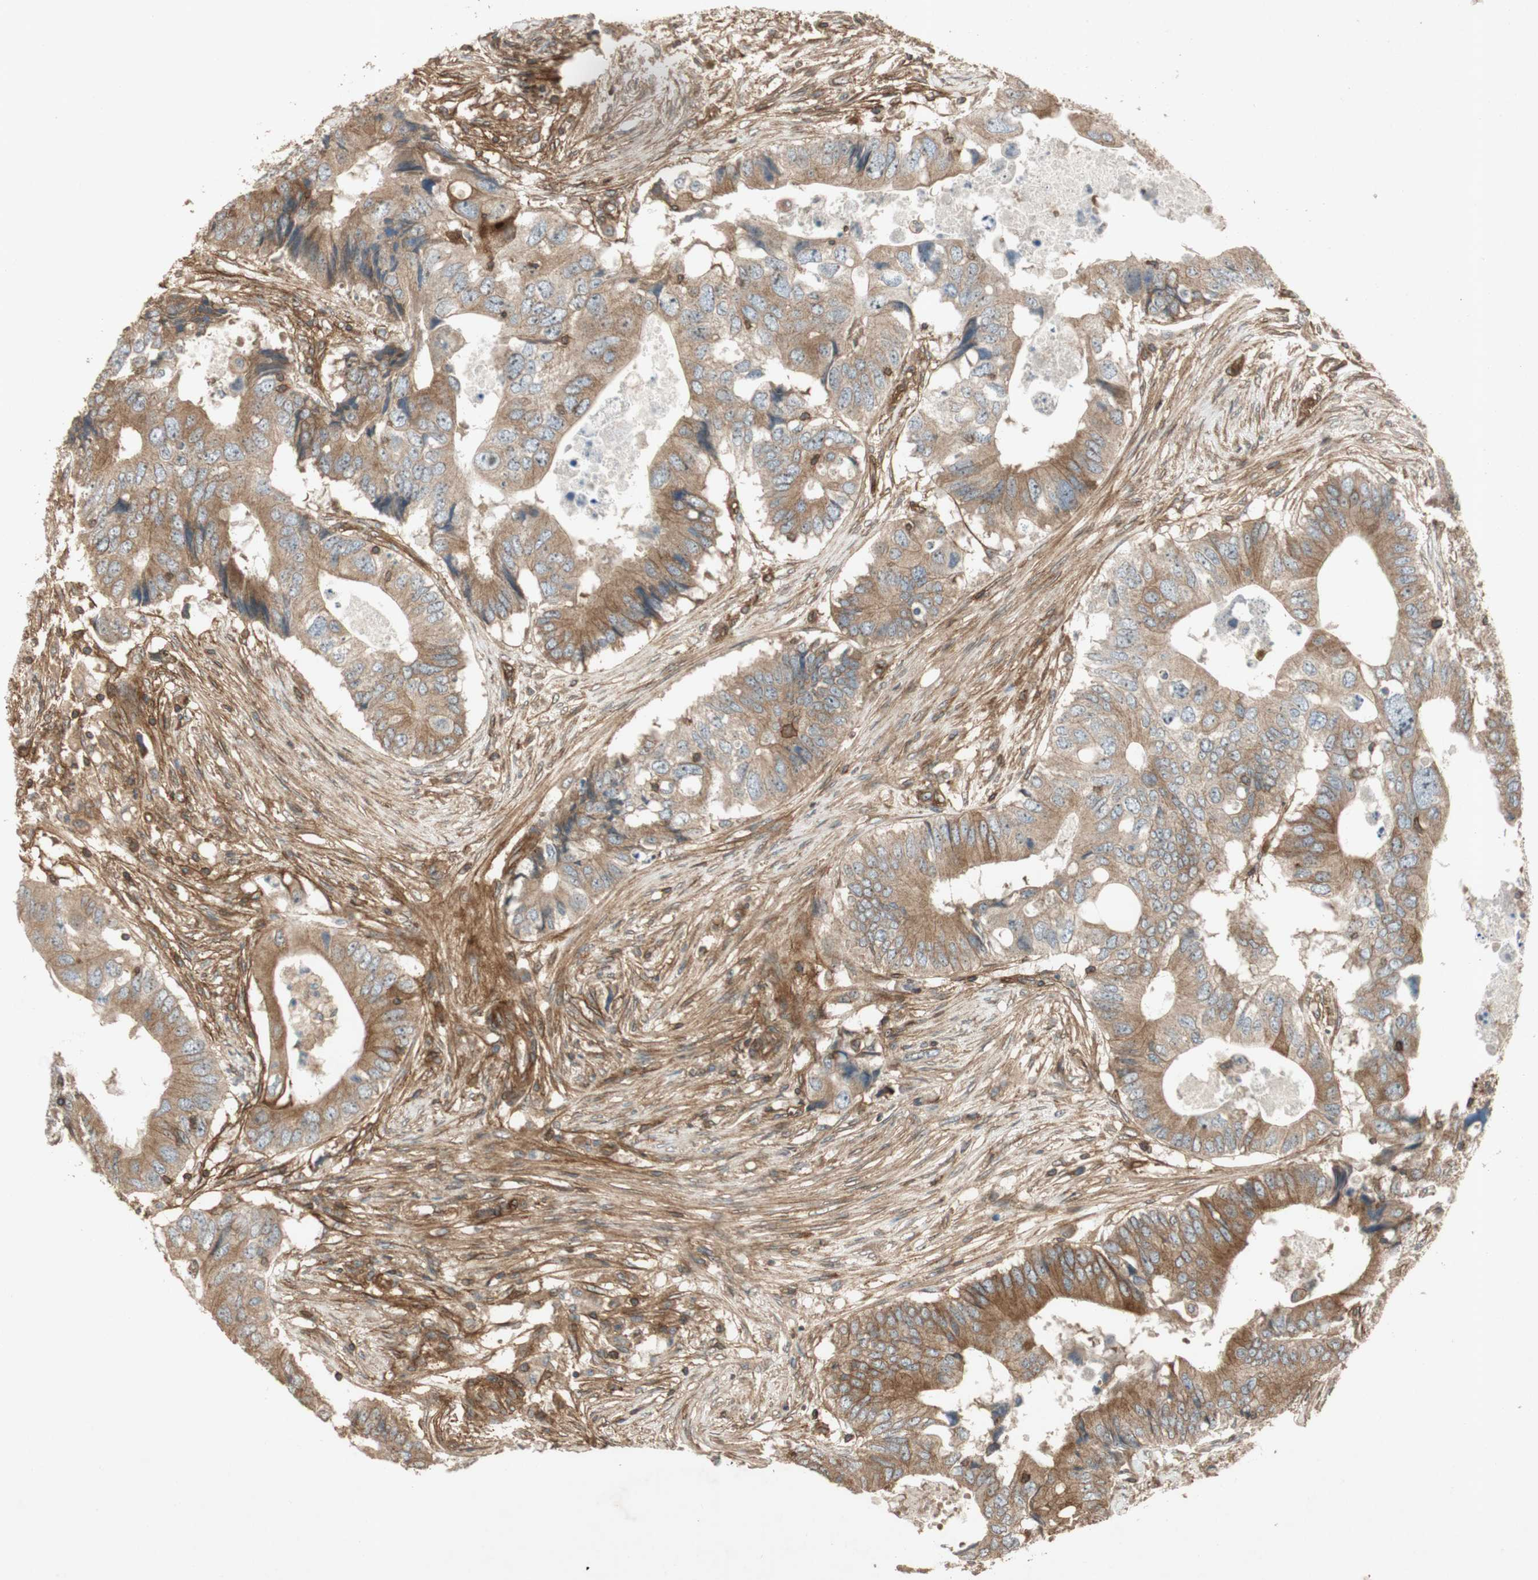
{"staining": {"intensity": "moderate", "quantity": ">75%", "location": "cytoplasmic/membranous"}, "tissue": "colorectal cancer", "cell_type": "Tumor cells", "image_type": "cancer", "snomed": [{"axis": "morphology", "description": "Adenocarcinoma, NOS"}, {"axis": "topography", "description": "Colon"}], "caption": "Immunohistochemistry image of neoplastic tissue: colorectal cancer (adenocarcinoma) stained using immunohistochemistry (IHC) reveals medium levels of moderate protein expression localized specifically in the cytoplasmic/membranous of tumor cells, appearing as a cytoplasmic/membranous brown color.", "gene": "BTN3A3", "patient": {"sex": "male", "age": 71}}